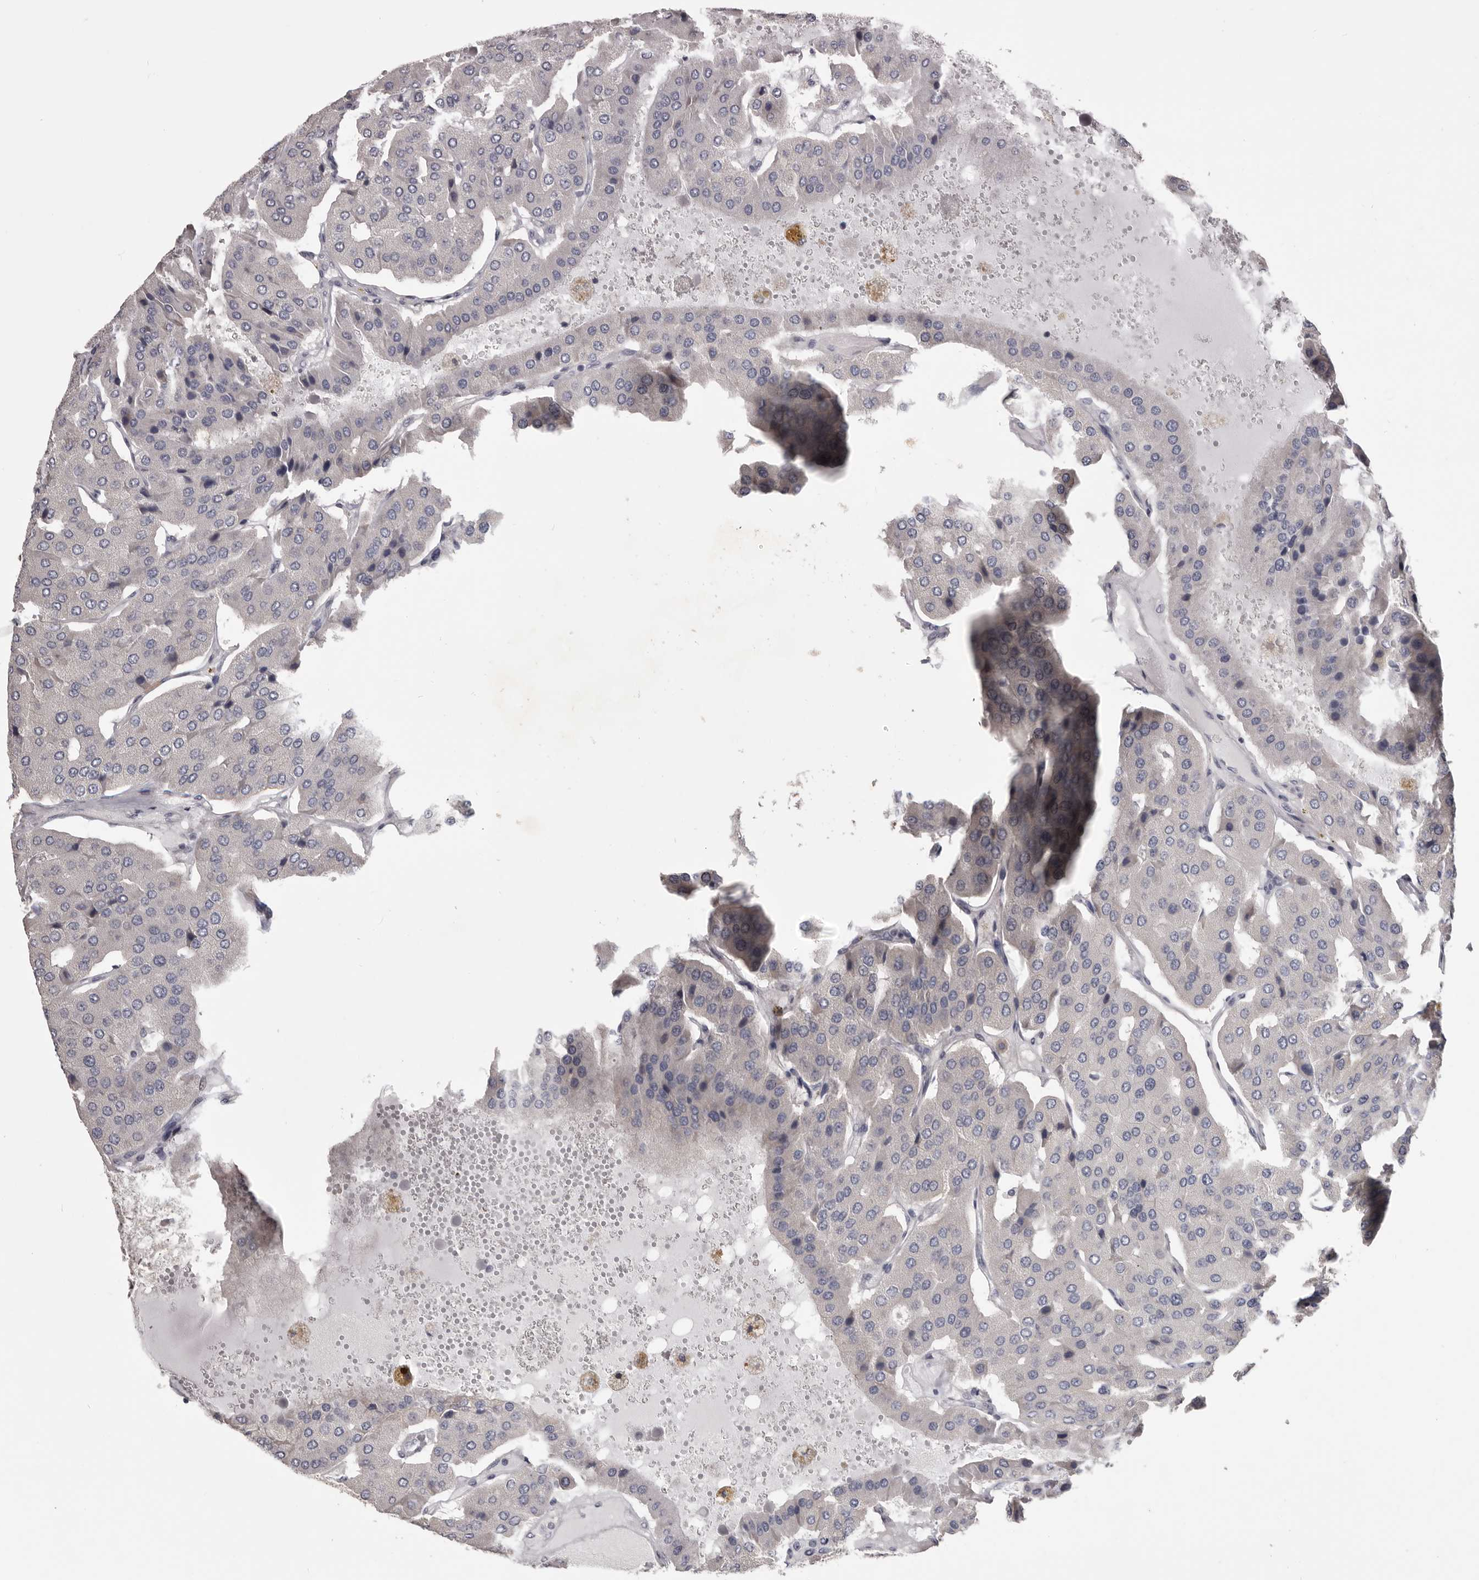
{"staining": {"intensity": "negative", "quantity": "none", "location": "none"}, "tissue": "parathyroid gland", "cell_type": "Glandular cells", "image_type": "normal", "snomed": [{"axis": "morphology", "description": "Normal tissue, NOS"}, {"axis": "morphology", "description": "Adenoma, NOS"}, {"axis": "topography", "description": "Parathyroid gland"}], "caption": "A histopathology image of human parathyroid gland is negative for staining in glandular cells. (DAB IHC with hematoxylin counter stain).", "gene": "LPAR6", "patient": {"sex": "female", "age": 86}}